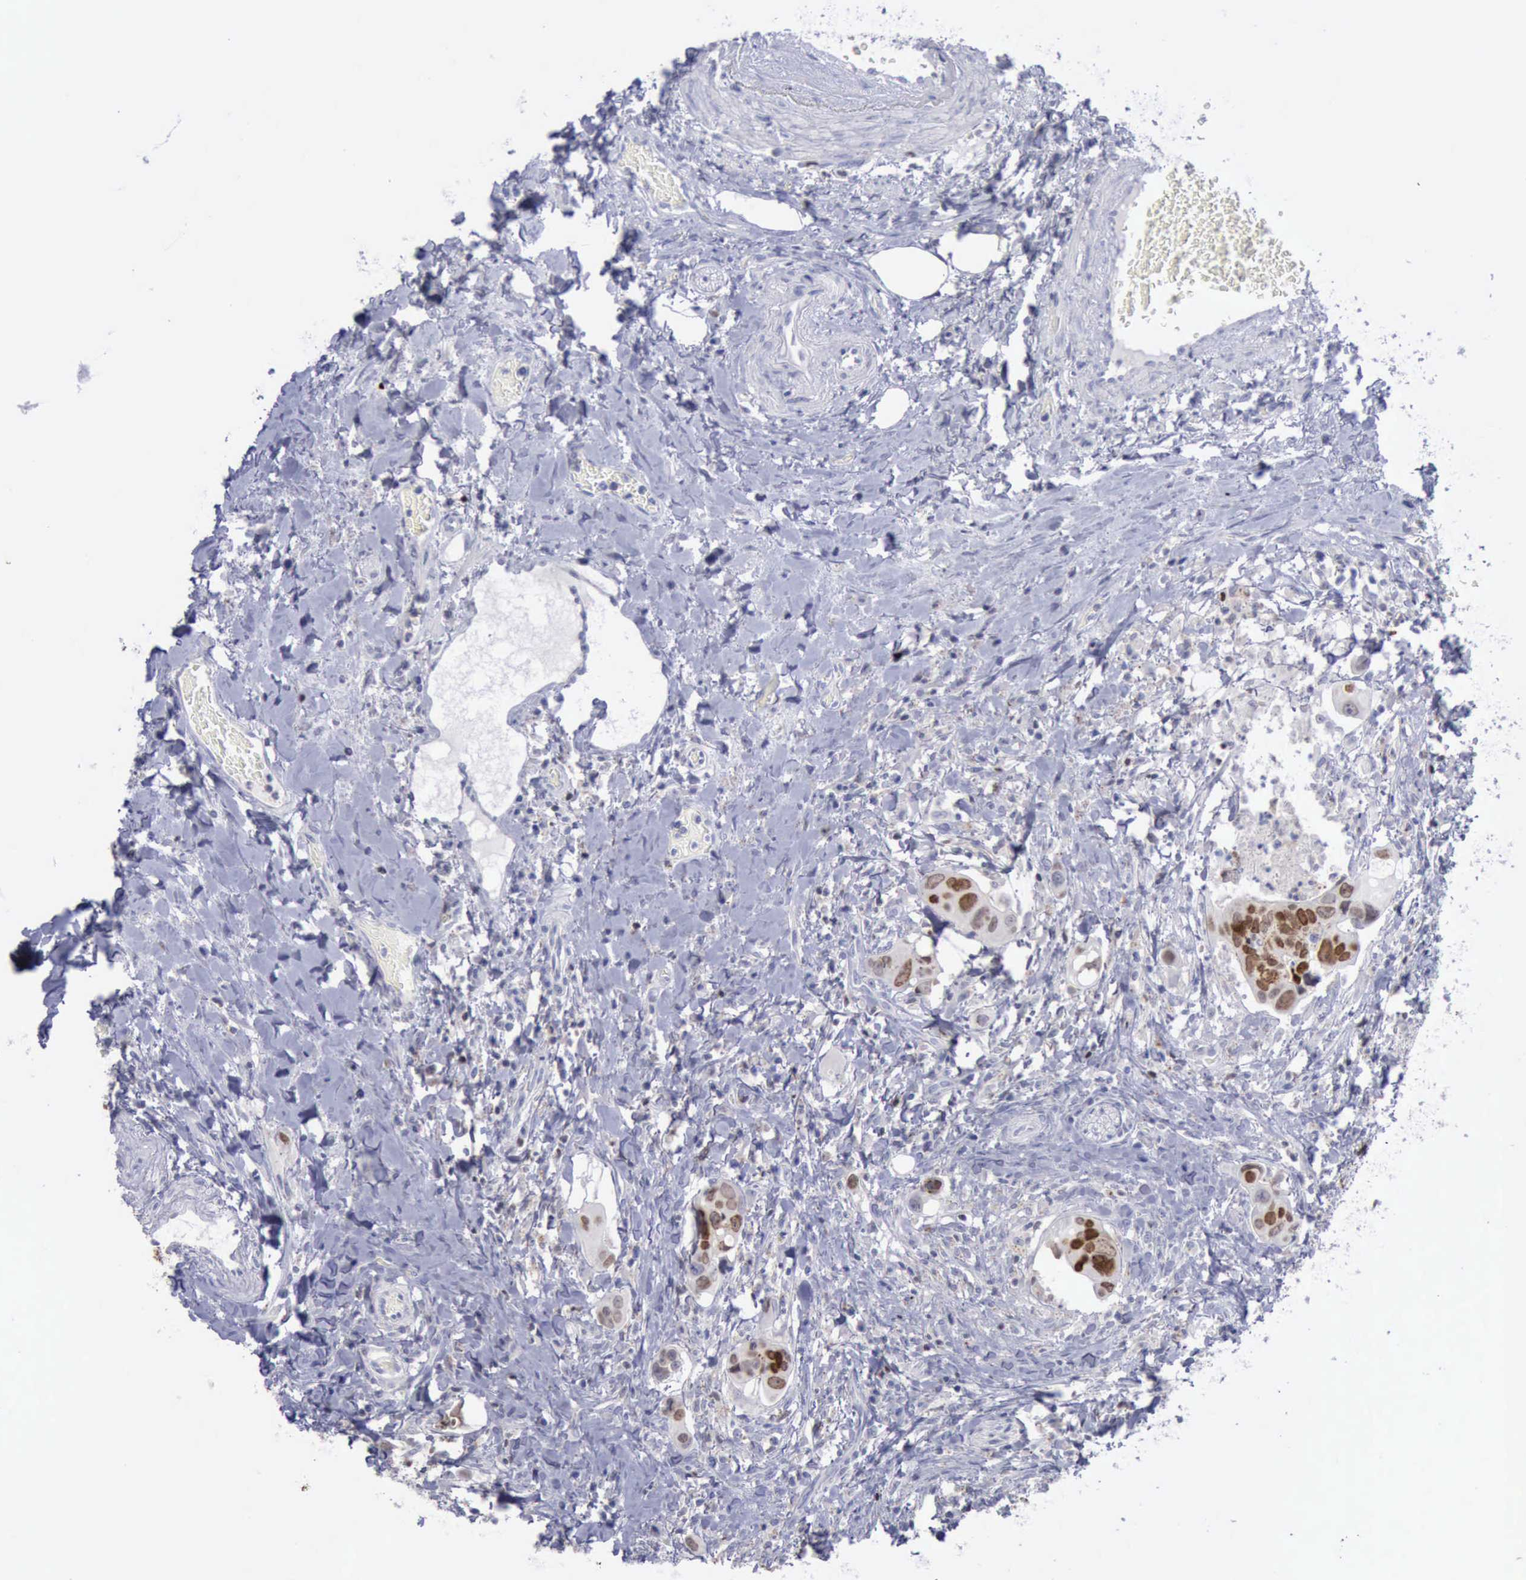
{"staining": {"intensity": "strong", "quantity": ">75%", "location": "nuclear"}, "tissue": "colorectal cancer", "cell_type": "Tumor cells", "image_type": "cancer", "snomed": [{"axis": "morphology", "description": "Adenocarcinoma, NOS"}, {"axis": "topography", "description": "Rectum"}], "caption": "Colorectal cancer stained with DAB (3,3'-diaminobenzidine) immunohistochemistry (IHC) reveals high levels of strong nuclear positivity in approximately >75% of tumor cells. Using DAB (brown) and hematoxylin (blue) stains, captured at high magnification using brightfield microscopy.", "gene": "SATB2", "patient": {"sex": "male", "age": 53}}